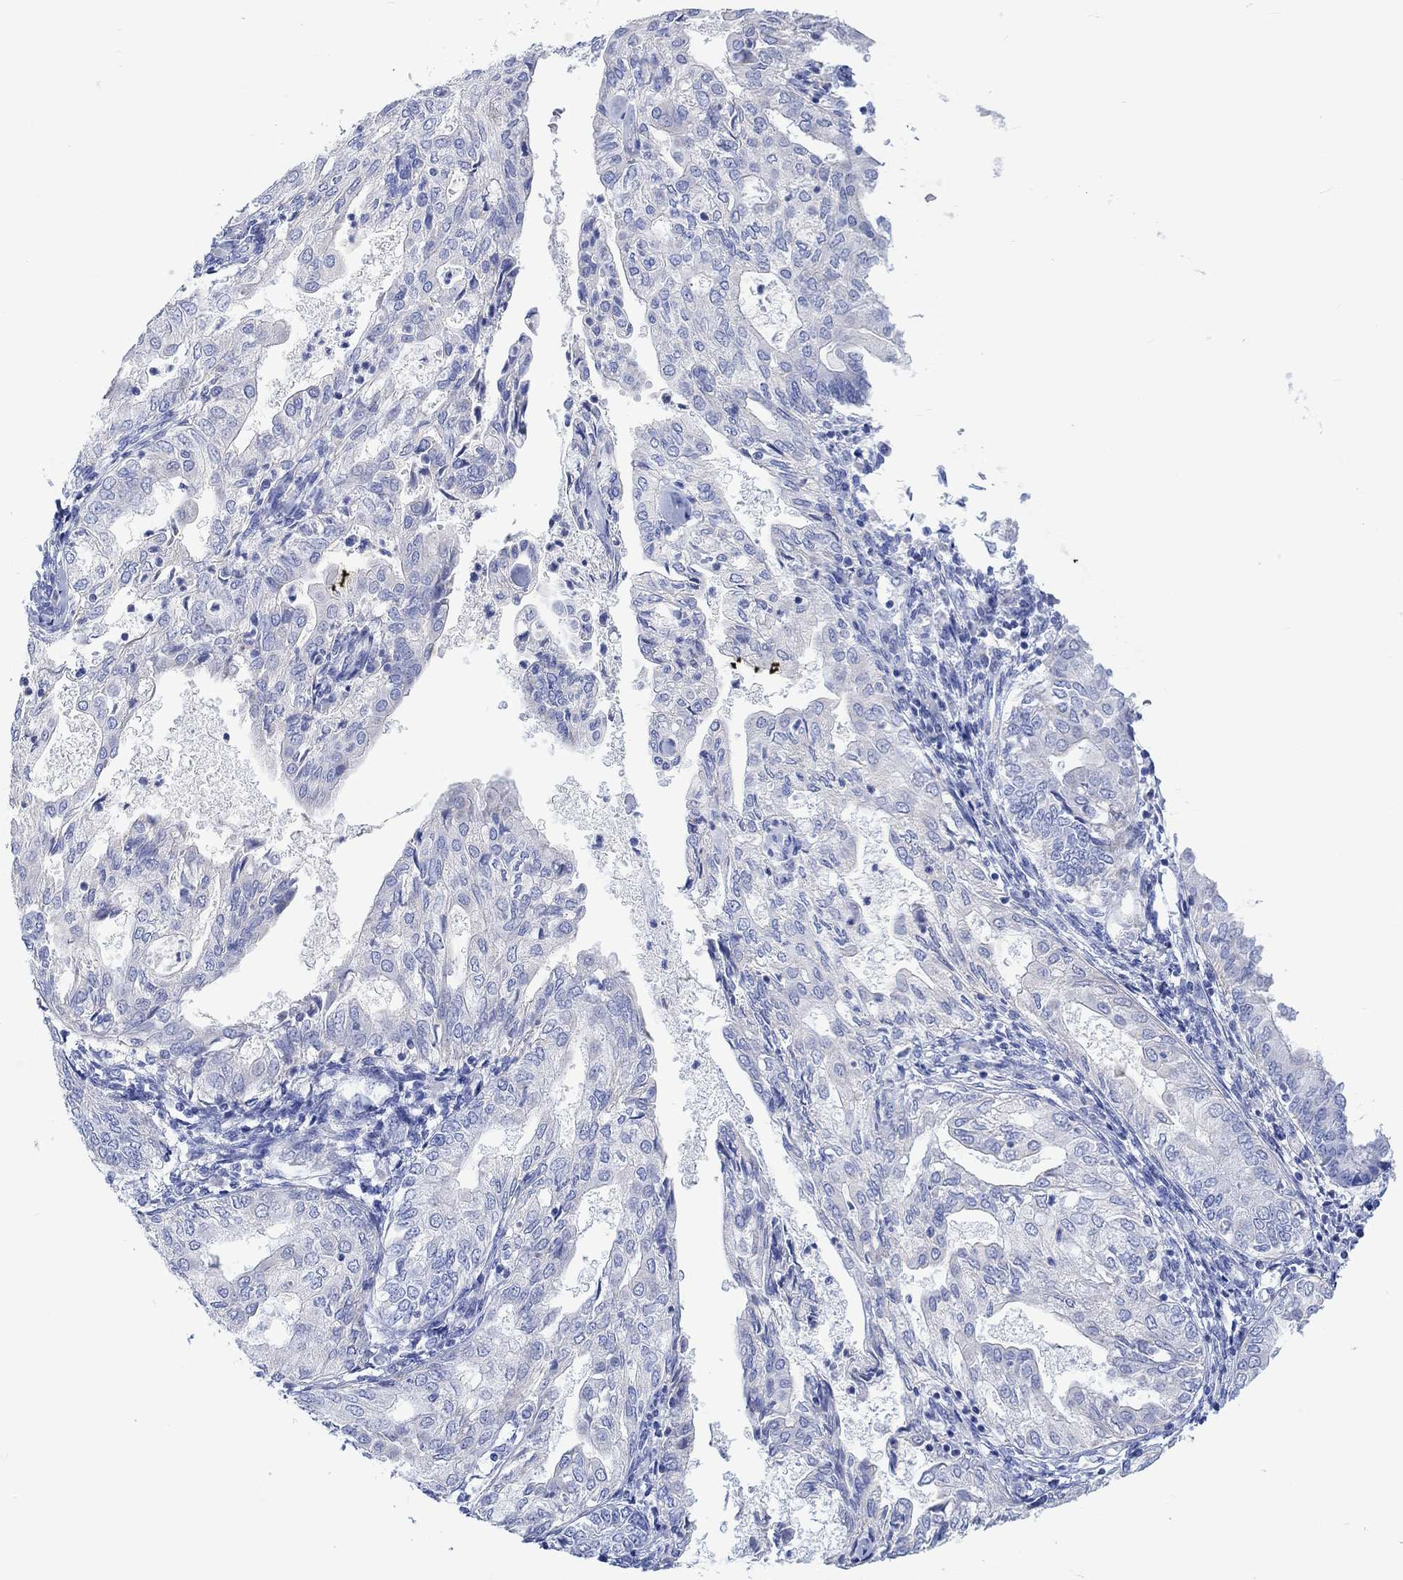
{"staining": {"intensity": "negative", "quantity": "none", "location": "none"}, "tissue": "endometrial cancer", "cell_type": "Tumor cells", "image_type": "cancer", "snomed": [{"axis": "morphology", "description": "Adenocarcinoma, NOS"}, {"axis": "topography", "description": "Endometrium"}], "caption": "DAB immunohistochemical staining of endometrial cancer shows no significant positivity in tumor cells.", "gene": "REEP6", "patient": {"sex": "female", "age": 68}}